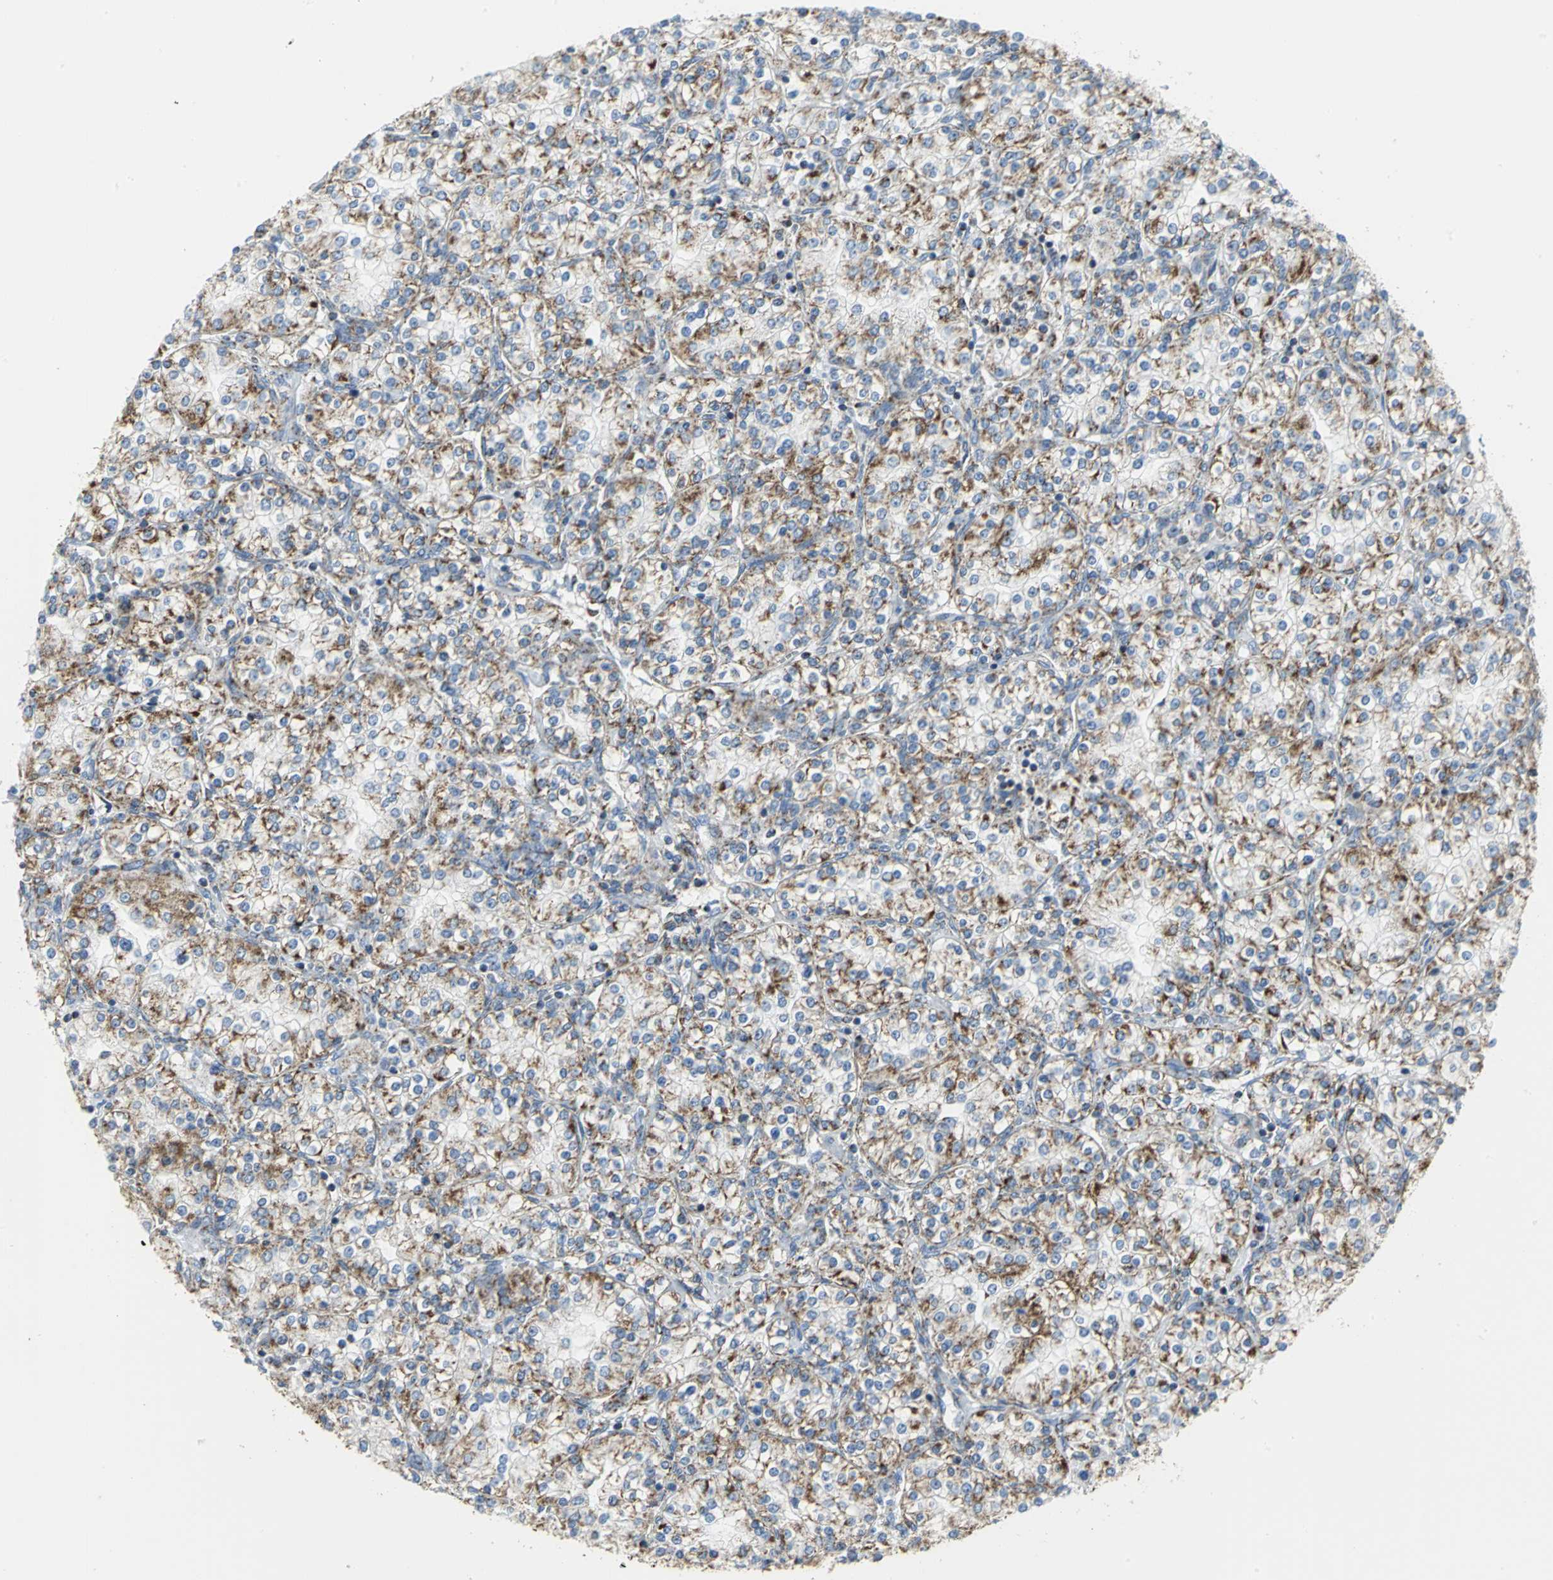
{"staining": {"intensity": "moderate", "quantity": "<25%", "location": "cytoplasmic/membranous"}, "tissue": "renal cancer", "cell_type": "Tumor cells", "image_type": "cancer", "snomed": [{"axis": "morphology", "description": "Adenocarcinoma, NOS"}, {"axis": "topography", "description": "Kidney"}], "caption": "The histopathology image displays a brown stain indicating the presence of a protein in the cytoplasmic/membranous of tumor cells in renal cancer.", "gene": "NTRK1", "patient": {"sex": "male", "age": 77}}